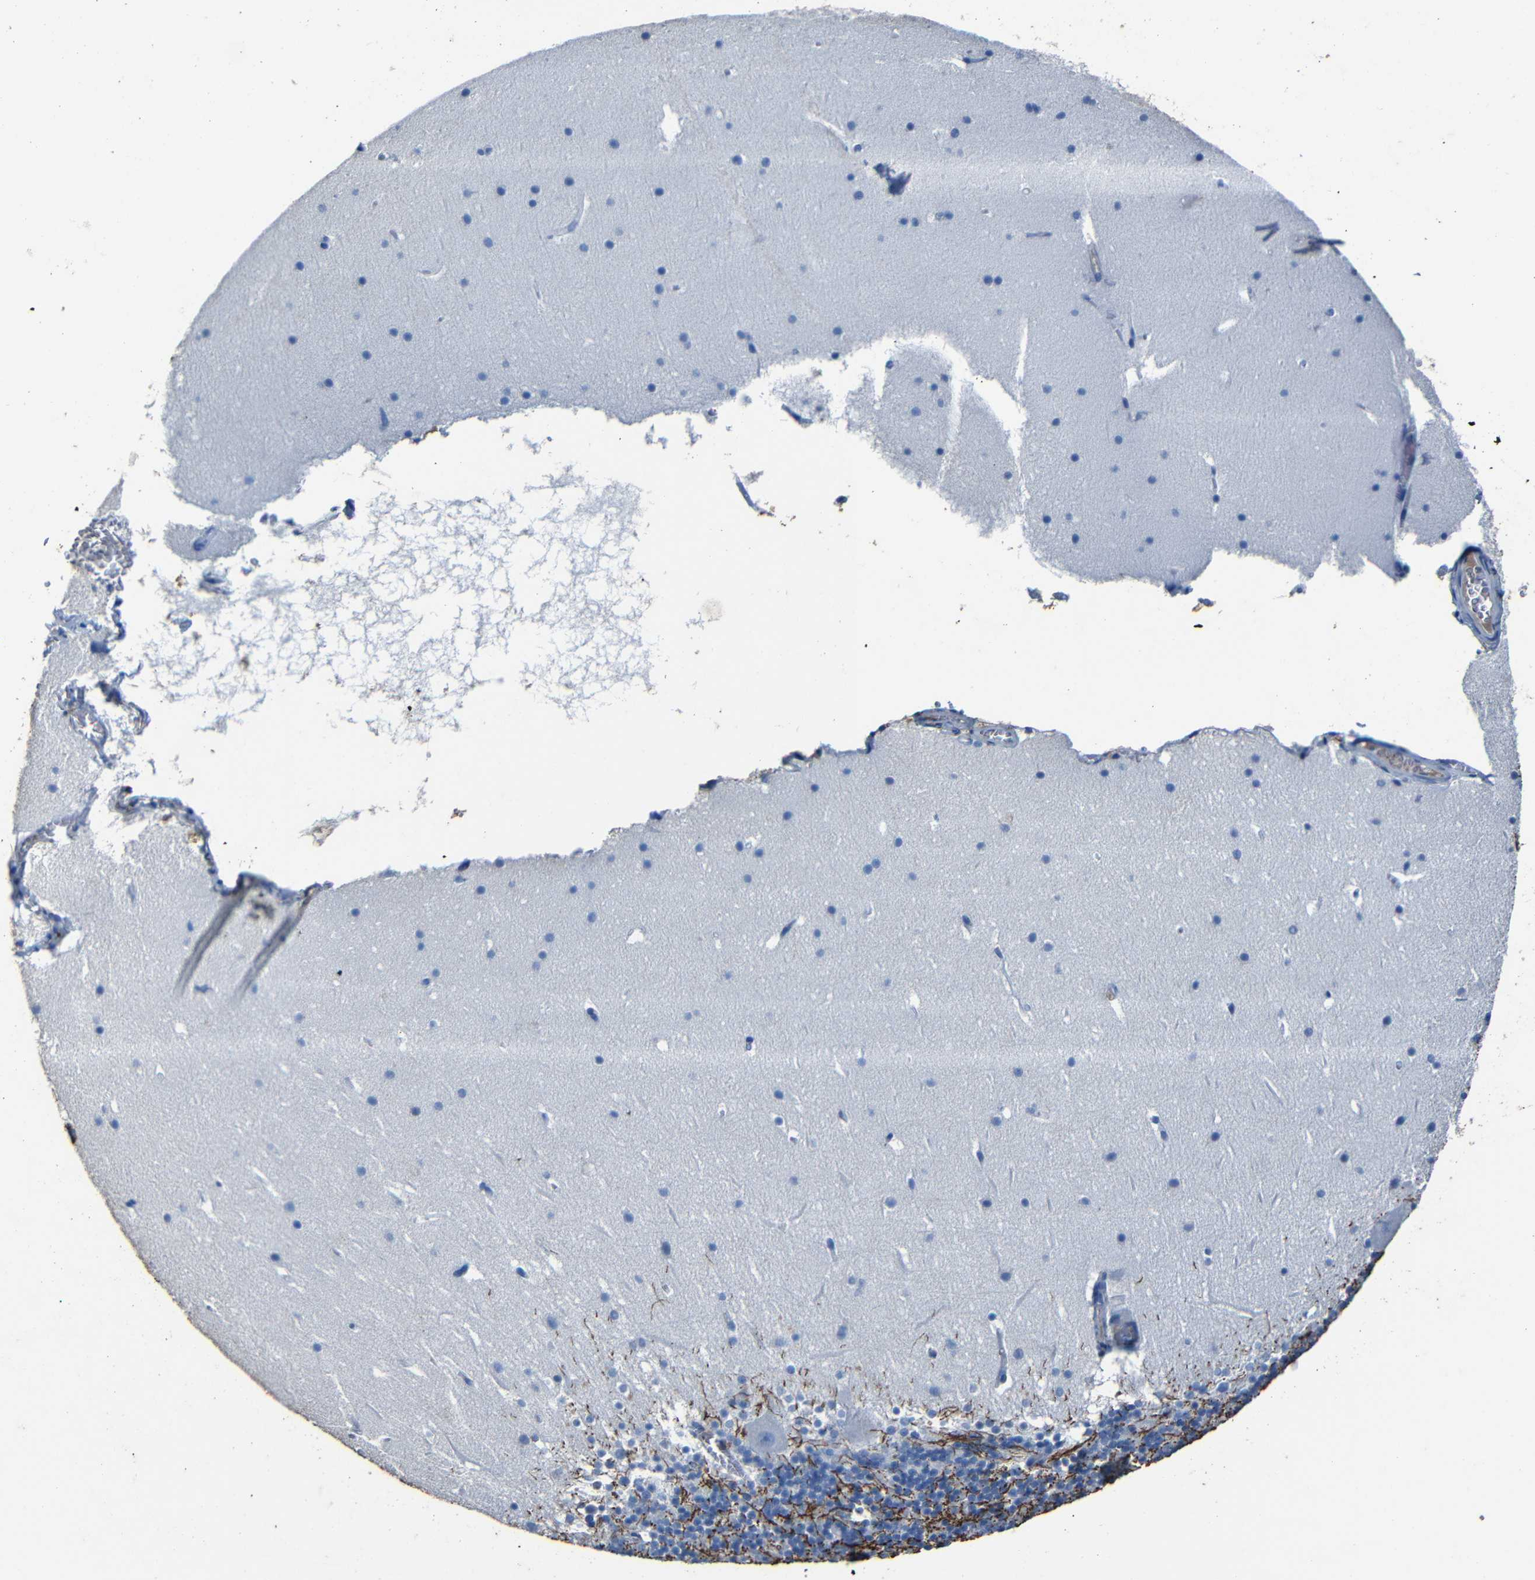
{"staining": {"intensity": "negative", "quantity": "none", "location": "none"}, "tissue": "cerebellum", "cell_type": "Cells in granular layer", "image_type": "normal", "snomed": [{"axis": "morphology", "description": "Normal tissue, NOS"}, {"axis": "topography", "description": "Cerebellum"}], "caption": "IHC image of normal cerebellum stained for a protein (brown), which reveals no expression in cells in granular layer.", "gene": "CLDN11", "patient": {"sex": "male", "age": 45}}